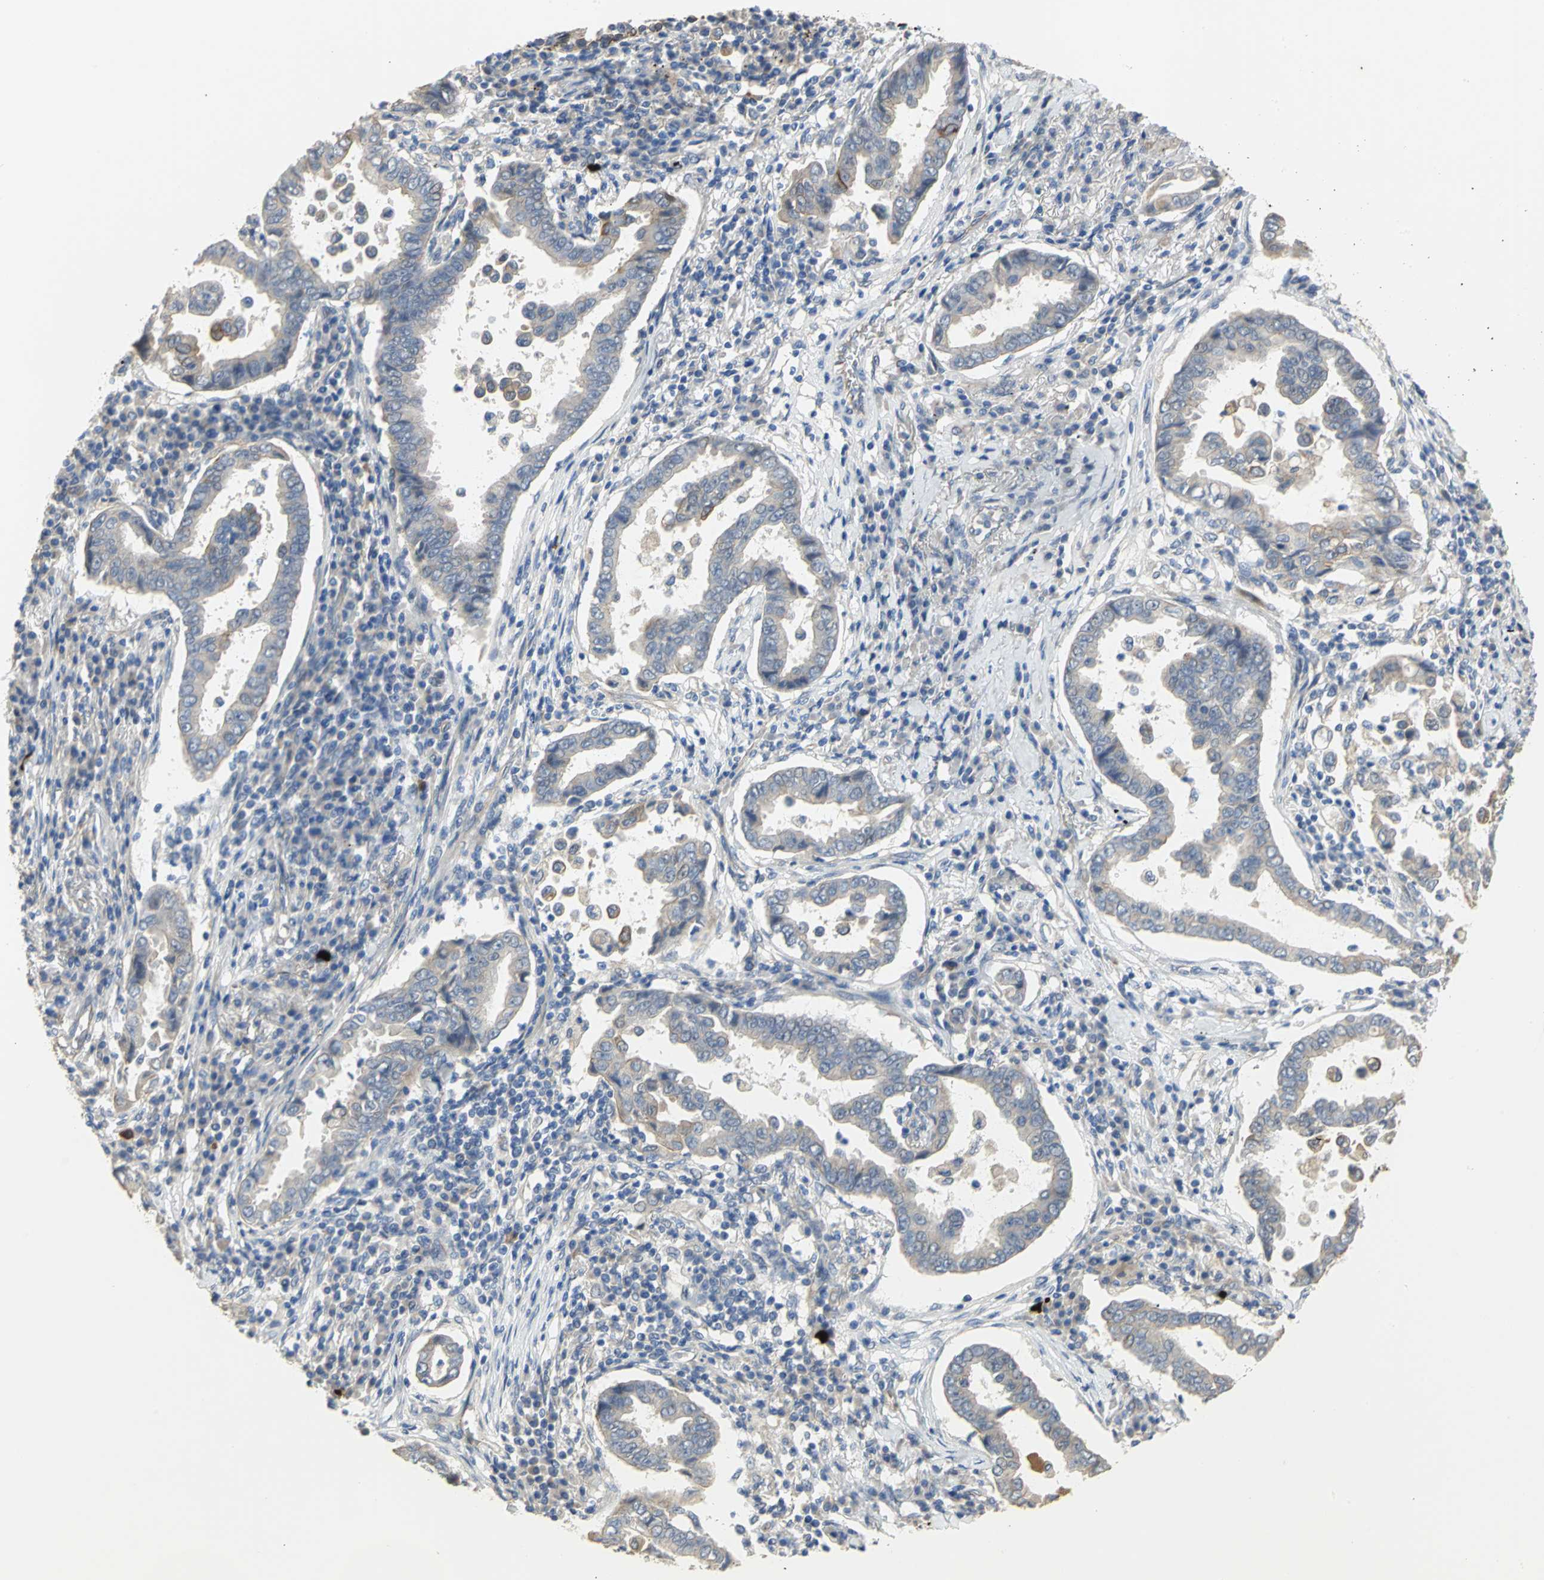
{"staining": {"intensity": "moderate", "quantity": "<25%", "location": "cytoplasmic/membranous"}, "tissue": "lung cancer", "cell_type": "Tumor cells", "image_type": "cancer", "snomed": [{"axis": "morphology", "description": "Normal tissue, NOS"}, {"axis": "morphology", "description": "Inflammation, NOS"}, {"axis": "morphology", "description": "Adenocarcinoma, NOS"}, {"axis": "topography", "description": "Lung"}], "caption": "Tumor cells exhibit moderate cytoplasmic/membranous staining in approximately <25% of cells in lung adenocarcinoma.", "gene": "HTR1F", "patient": {"sex": "female", "age": 64}}